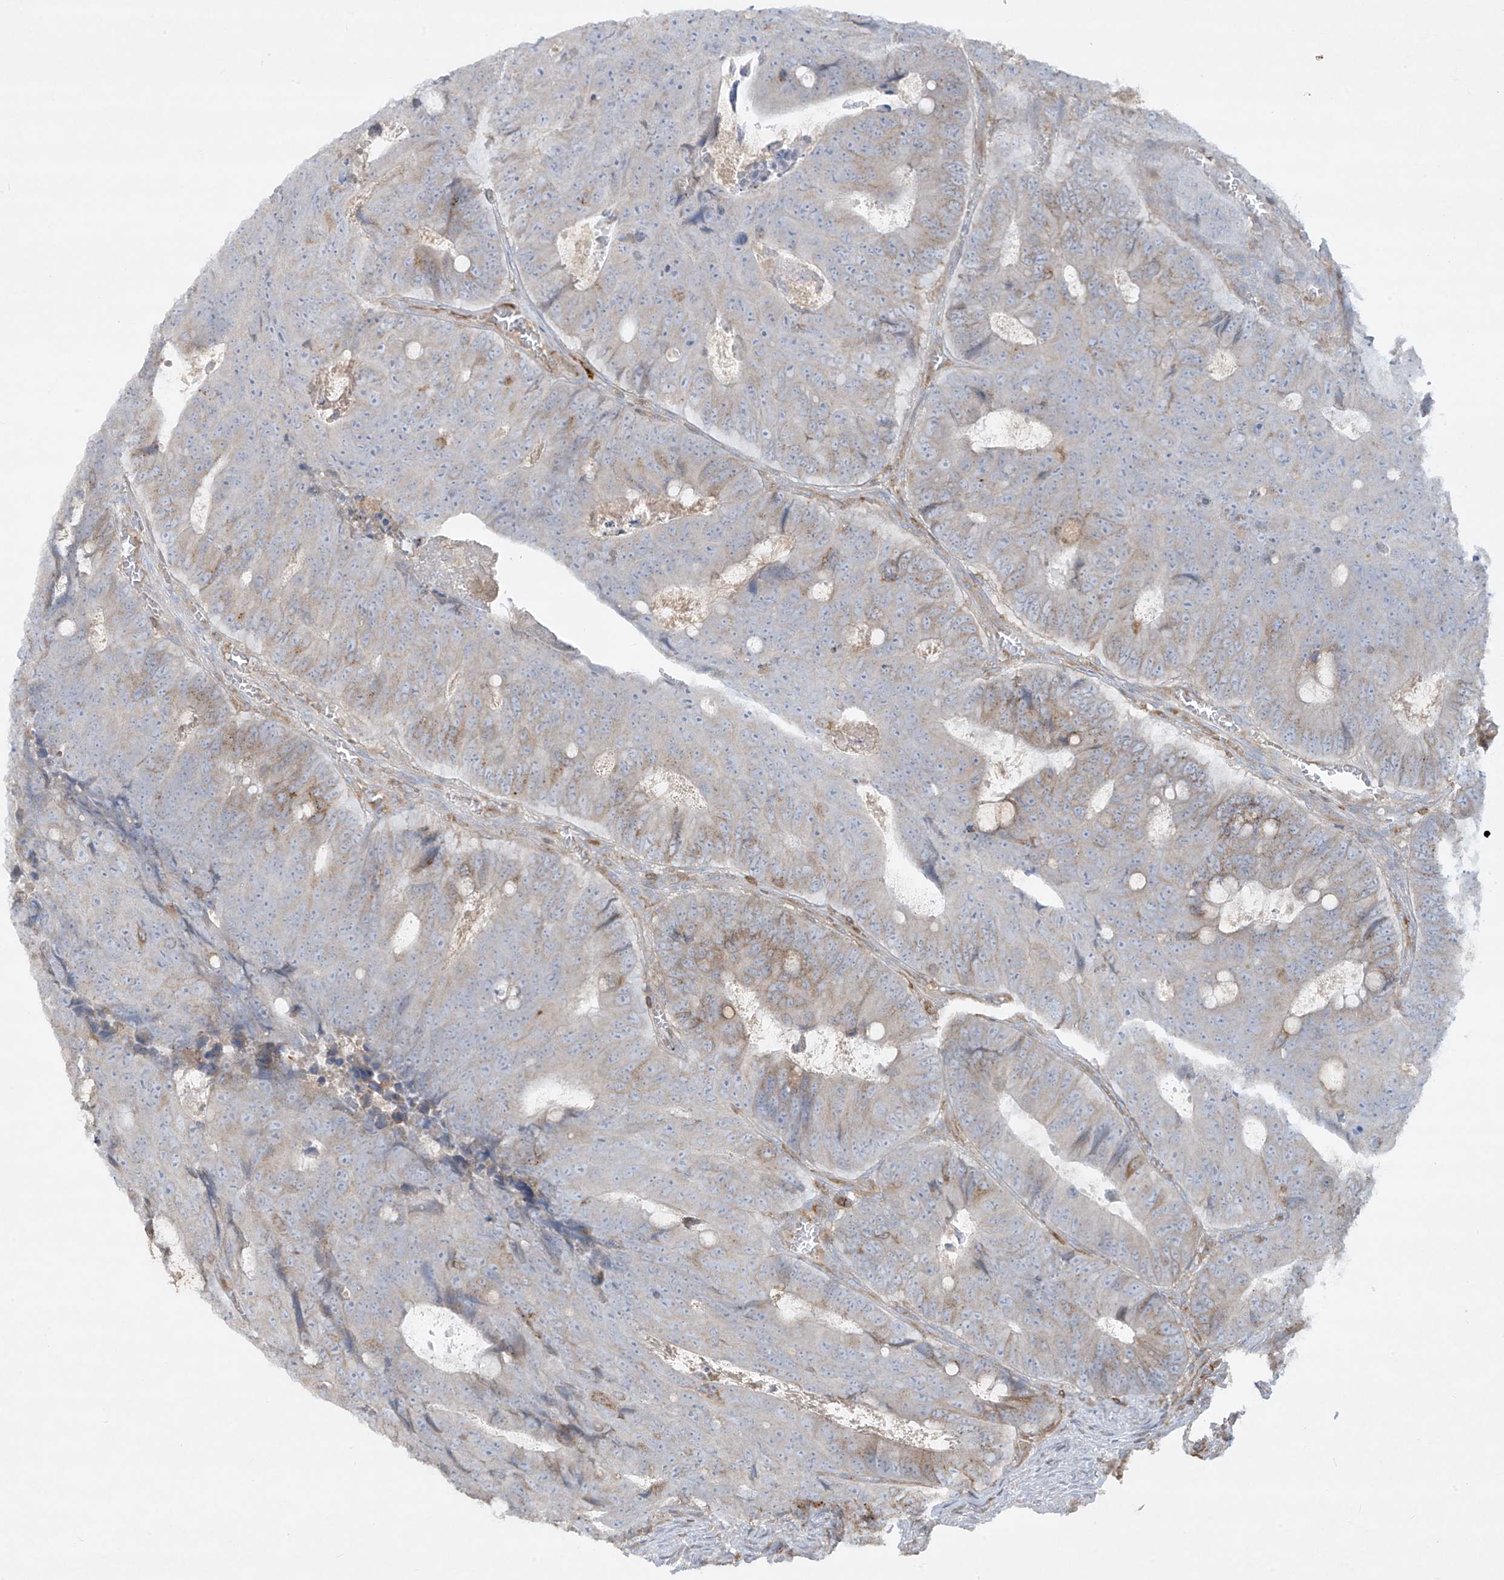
{"staining": {"intensity": "weak", "quantity": "<25%", "location": "cytoplasmic/membranous"}, "tissue": "colorectal cancer", "cell_type": "Tumor cells", "image_type": "cancer", "snomed": [{"axis": "morphology", "description": "Adenocarcinoma, NOS"}, {"axis": "topography", "description": "Colon"}], "caption": "Colorectal cancer stained for a protein using IHC shows no staining tumor cells.", "gene": "HLA-E", "patient": {"sex": "male", "age": 87}}